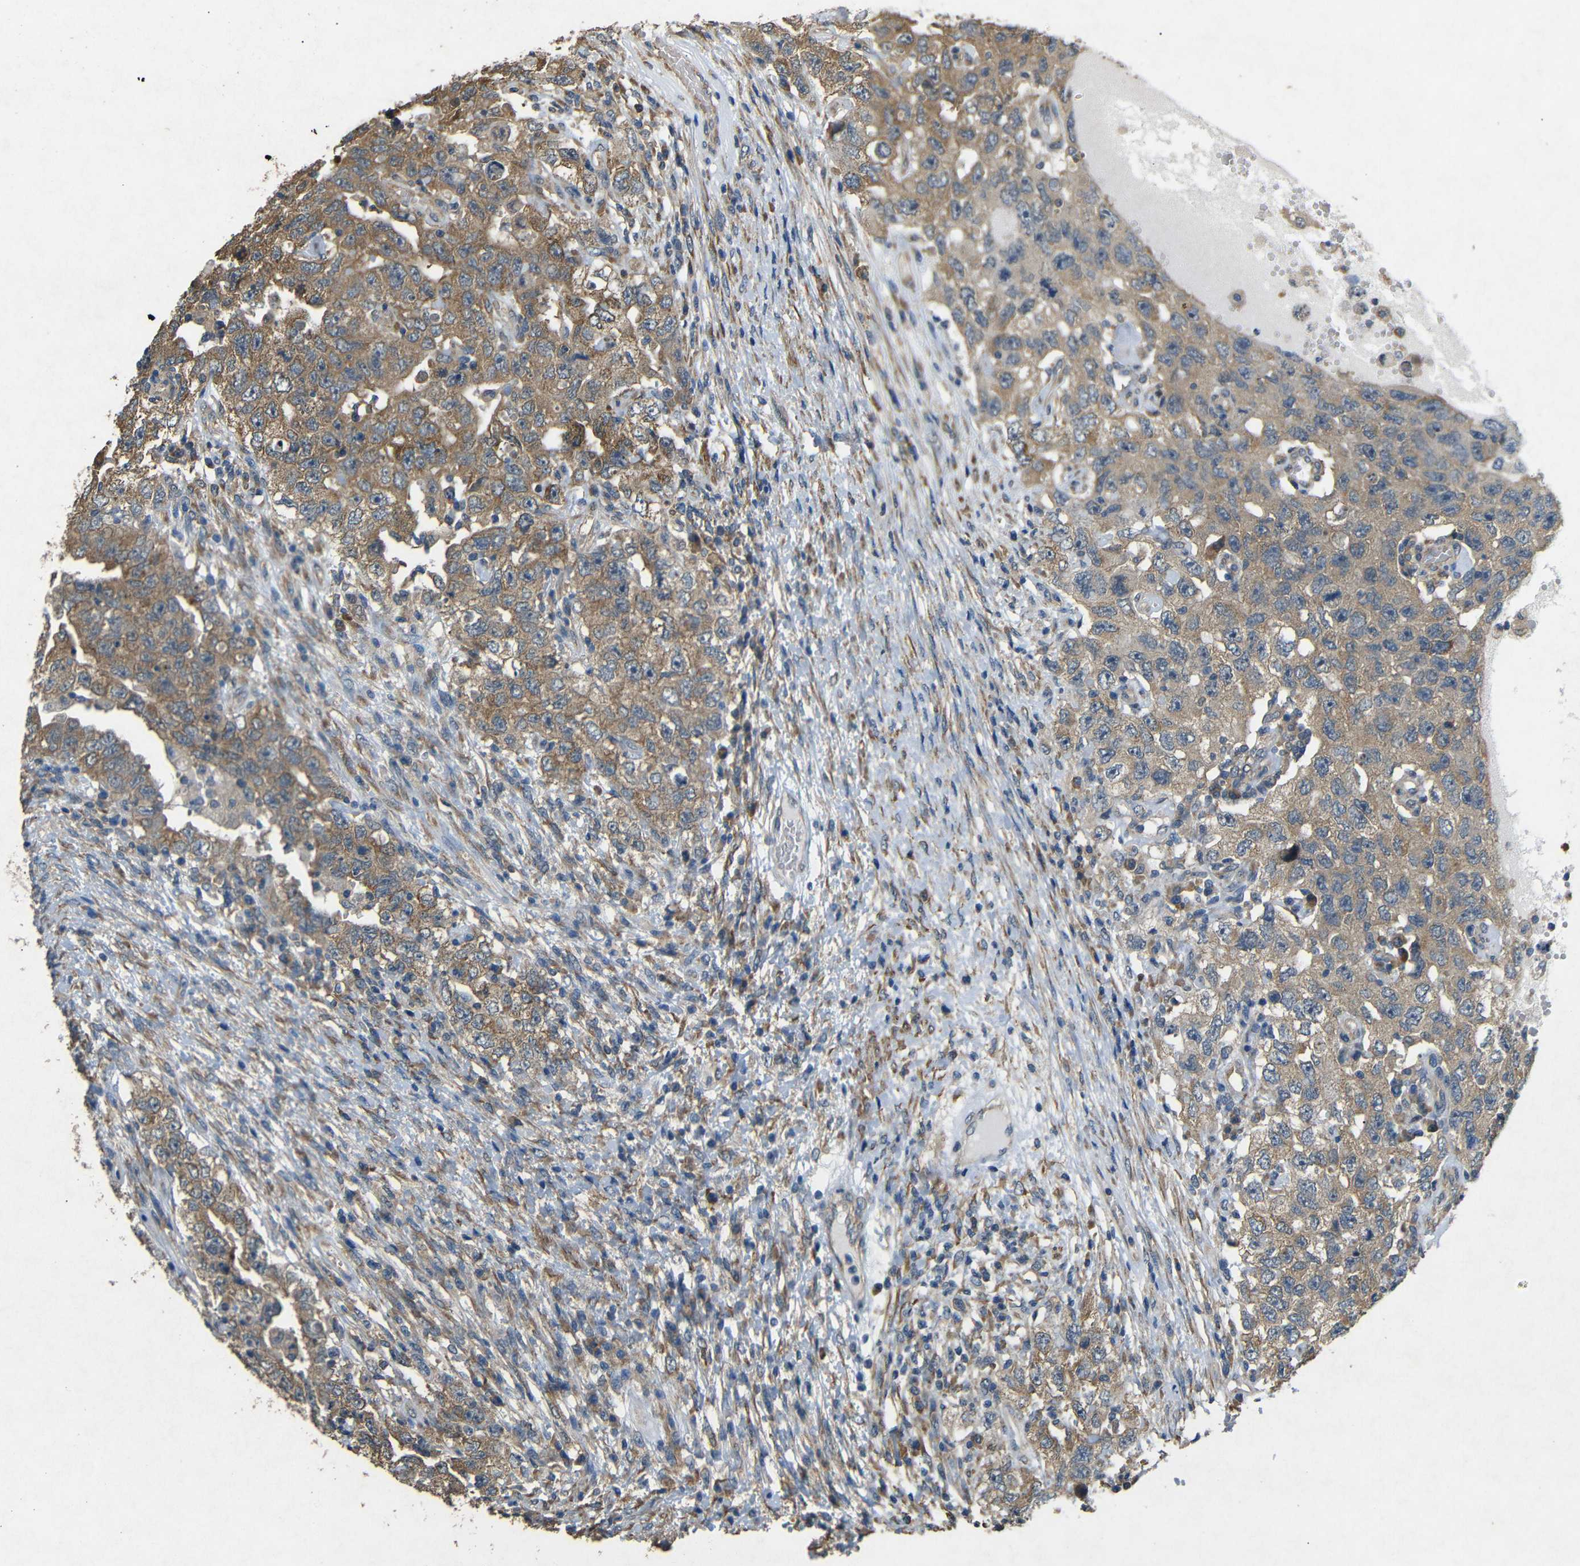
{"staining": {"intensity": "moderate", "quantity": ">75%", "location": "cytoplasmic/membranous"}, "tissue": "testis cancer", "cell_type": "Tumor cells", "image_type": "cancer", "snomed": [{"axis": "morphology", "description": "Carcinoma, Embryonal, NOS"}, {"axis": "topography", "description": "Testis"}], "caption": "The image shows immunohistochemical staining of testis cancer. There is moderate cytoplasmic/membranous staining is appreciated in about >75% of tumor cells.", "gene": "BNIP3", "patient": {"sex": "male", "age": 26}}